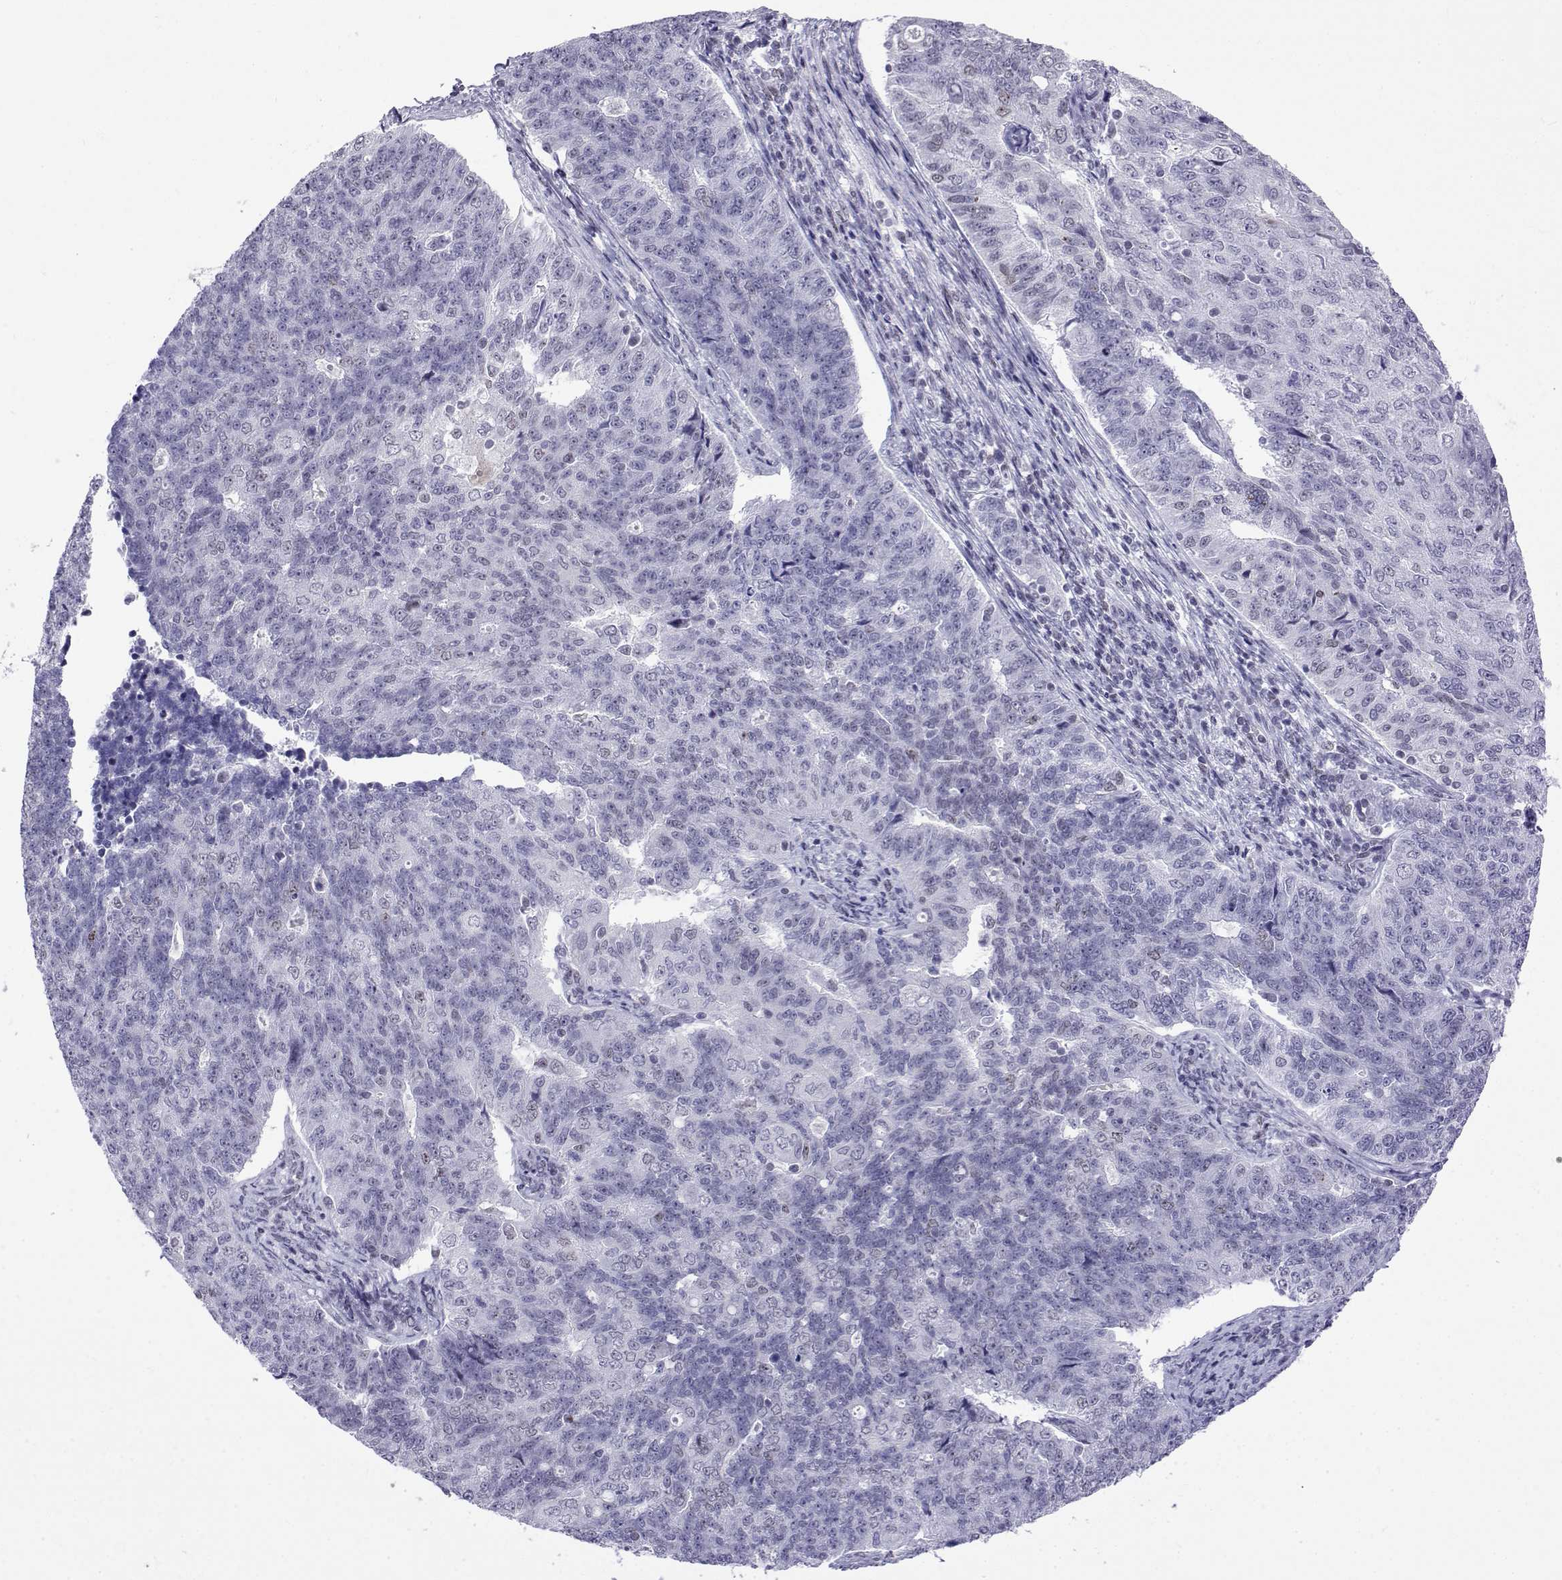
{"staining": {"intensity": "negative", "quantity": "none", "location": "none"}, "tissue": "endometrial cancer", "cell_type": "Tumor cells", "image_type": "cancer", "snomed": [{"axis": "morphology", "description": "Adenocarcinoma, NOS"}, {"axis": "topography", "description": "Endometrium"}], "caption": "Tumor cells are negative for brown protein staining in endometrial adenocarcinoma.", "gene": "POLDIP3", "patient": {"sex": "female", "age": 43}}